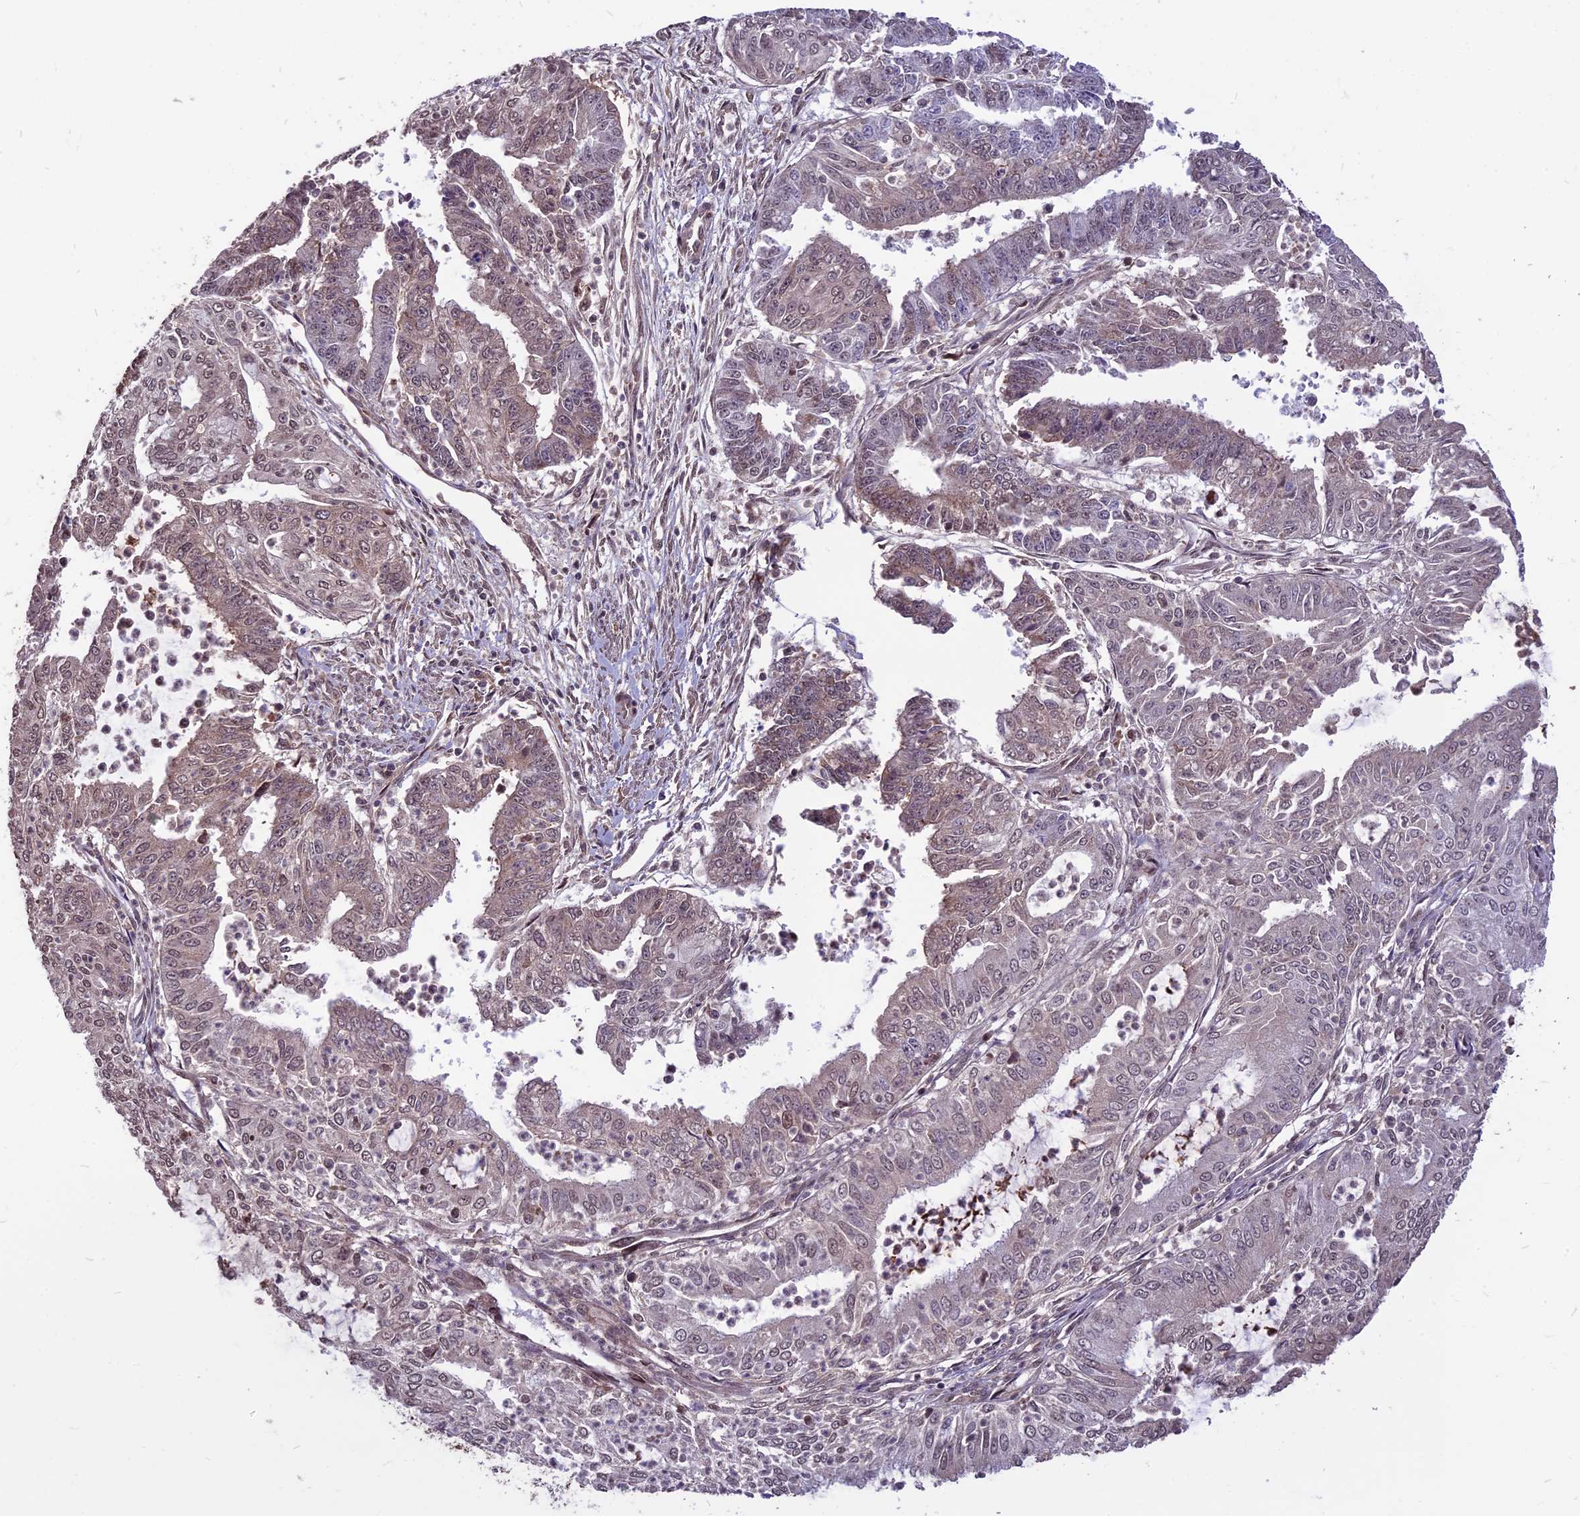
{"staining": {"intensity": "weak", "quantity": "25%-75%", "location": "cytoplasmic/membranous,nuclear"}, "tissue": "endometrial cancer", "cell_type": "Tumor cells", "image_type": "cancer", "snomed": [{"axis": "morphology", "description": "Adenocarcinoma, NOS"}, {"axis": "topography", "description": "Endometrium"}], "caption": "A brown stain highlights weak cytoplasmic/membranous and nuclear expression of a protein in human endometrial cancer (adenocarcinoma) tumor cells.", "gene": "ZNF598", "patient": {"sex": "female", "age": 73}}